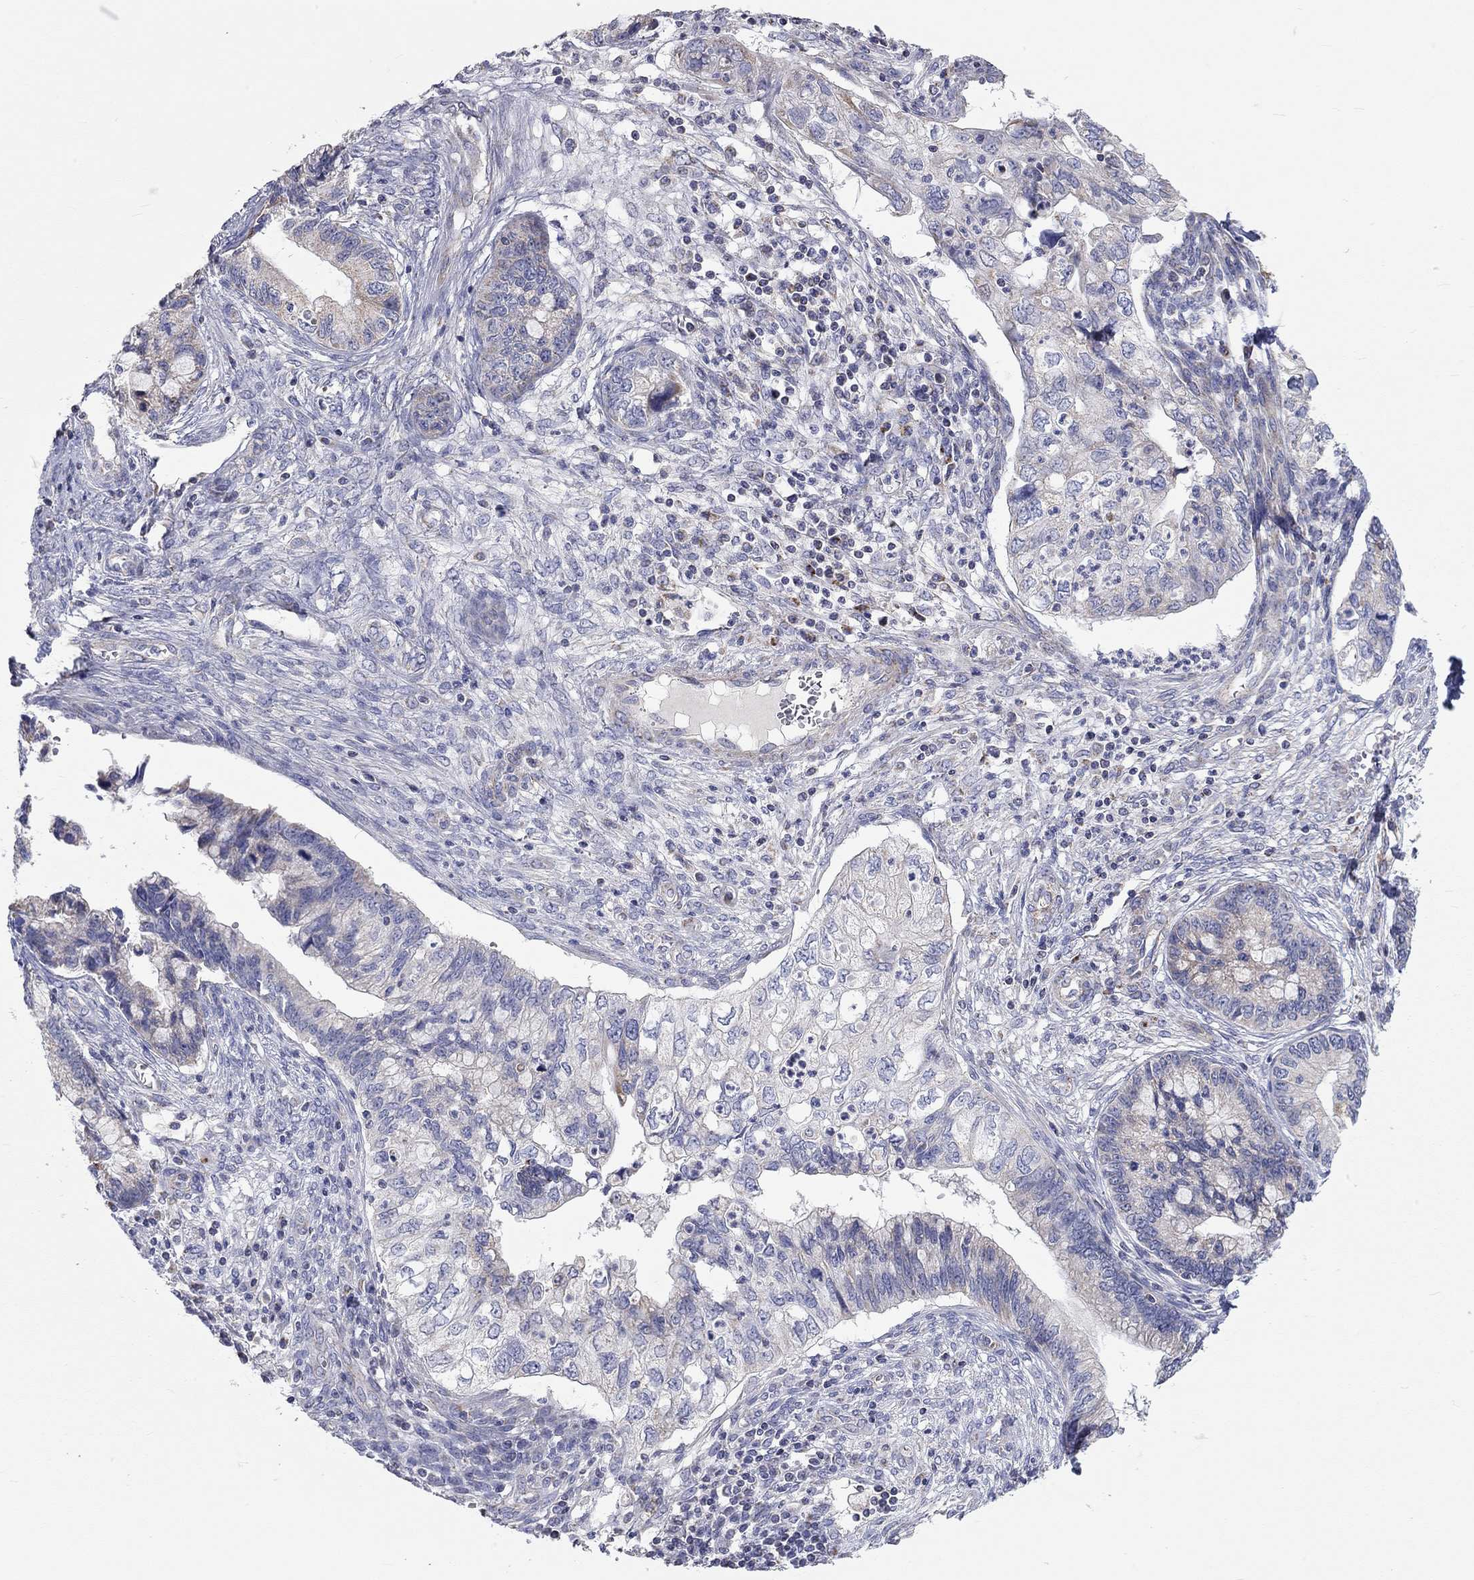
{"staining": {"intensity": "weak", "quantity": "<25%", "location": "cytoplasmic/membranous"}, "tissue": "cervical cancer", "cell_type": "Tumor cells", "image_type": "cancer", "snomed": [{"axis": "morphology", "description": "Adenocarcinoma, NOS"}, {"axis": "topography", "description": "Cervix"}], "caption": "This is an immunohistochemistry micrograph of human adenocarcinoma (cervical). There is no expression in tumor cells.", "gene": "RCAN1", "patient": {"sex": "female", "age": 44}}